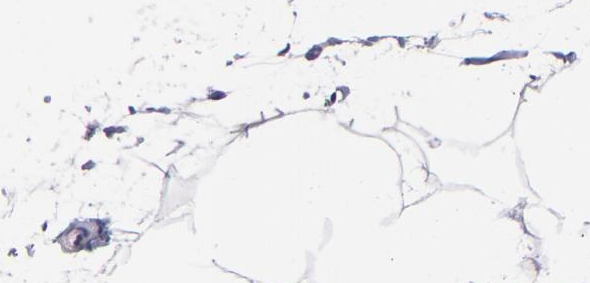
{"staining": {"intensity": "negative", "quantity": "none", "location": "none"}, "tissue": "adipose tissue", "cell_type": "Adipocytes", "image_type": "normal", "snomed": [{"axis": "morphology", "description": "Normal tissue, NOS"}, {"axis": "morphology", "description": "Duct carcinoma"}, {"axis": "topography", "description": "Breast"}, {"axis": "topography", "description": "Adipose tissue"}], "caption": "Immunohistochemistry (IHC) histopathology image of benign human adipose tissue stained for a protein (brown), which exhibits no staining in adipocytes.", "gene": "NUP62CL", "patient": {"sex": "female", "age": 37}}